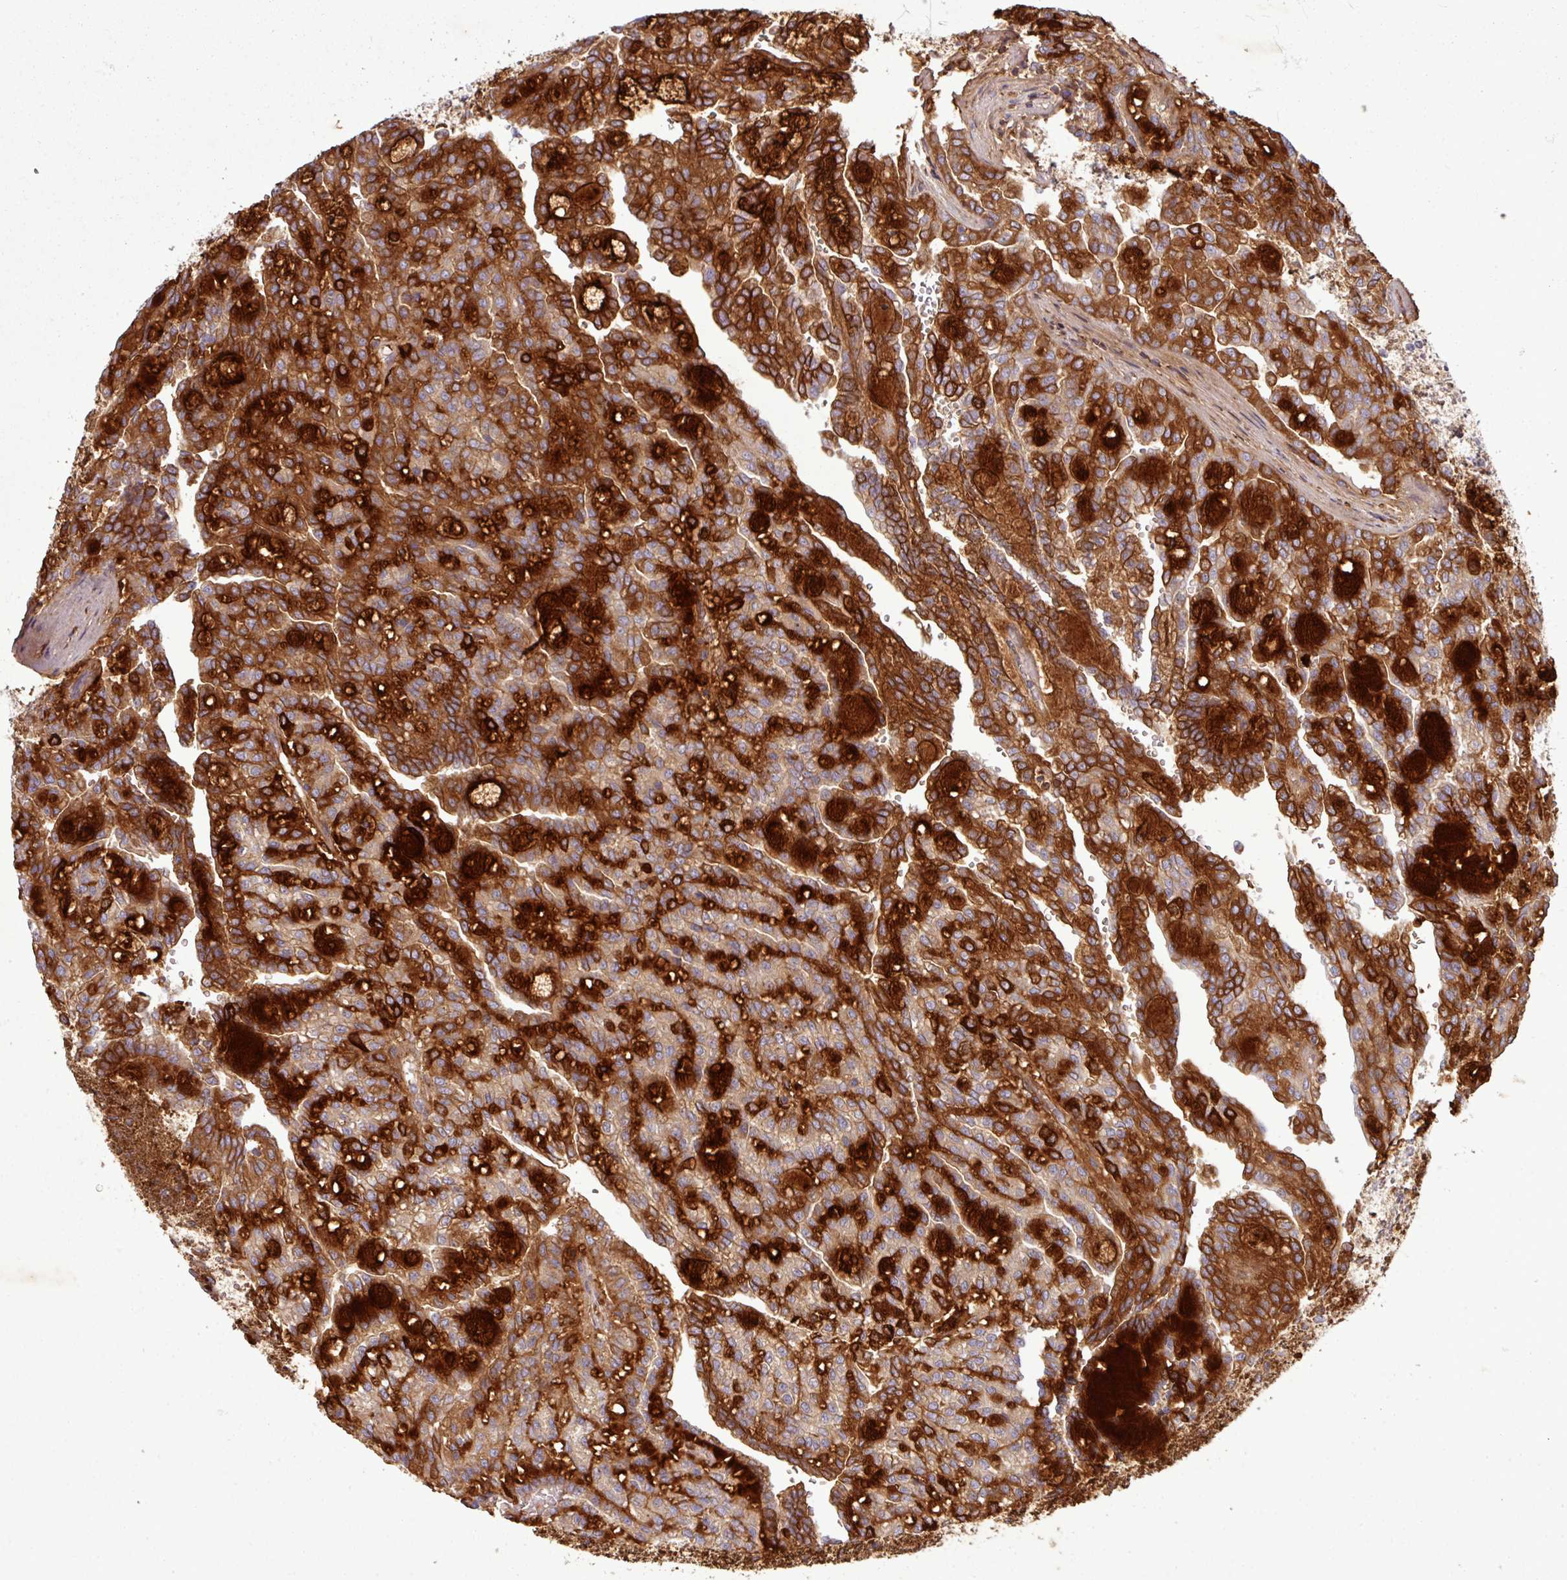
{"staining": {"intensity": "strong", "quantity": ">75%", "location": "cytoplasmic/membranous"}, "tissue": "renal cancer", "cell_type": "Tumor cells", "image_type": "cancer", "snomed": [{"axis": "morphology", "description": "Adenocarcinoma, NOS"}, {"axis": "topography", "description": "Kidney"}], "caption": "DAB (3,3'-diaminobenzidine) immunohistochemical staining of renal cancer exhibits strong cytoplasmic/membranous protein expression in approximately >75% of tumor cells.", "gene": "C4B", "patient": {"sex": "male", "age": 63}}